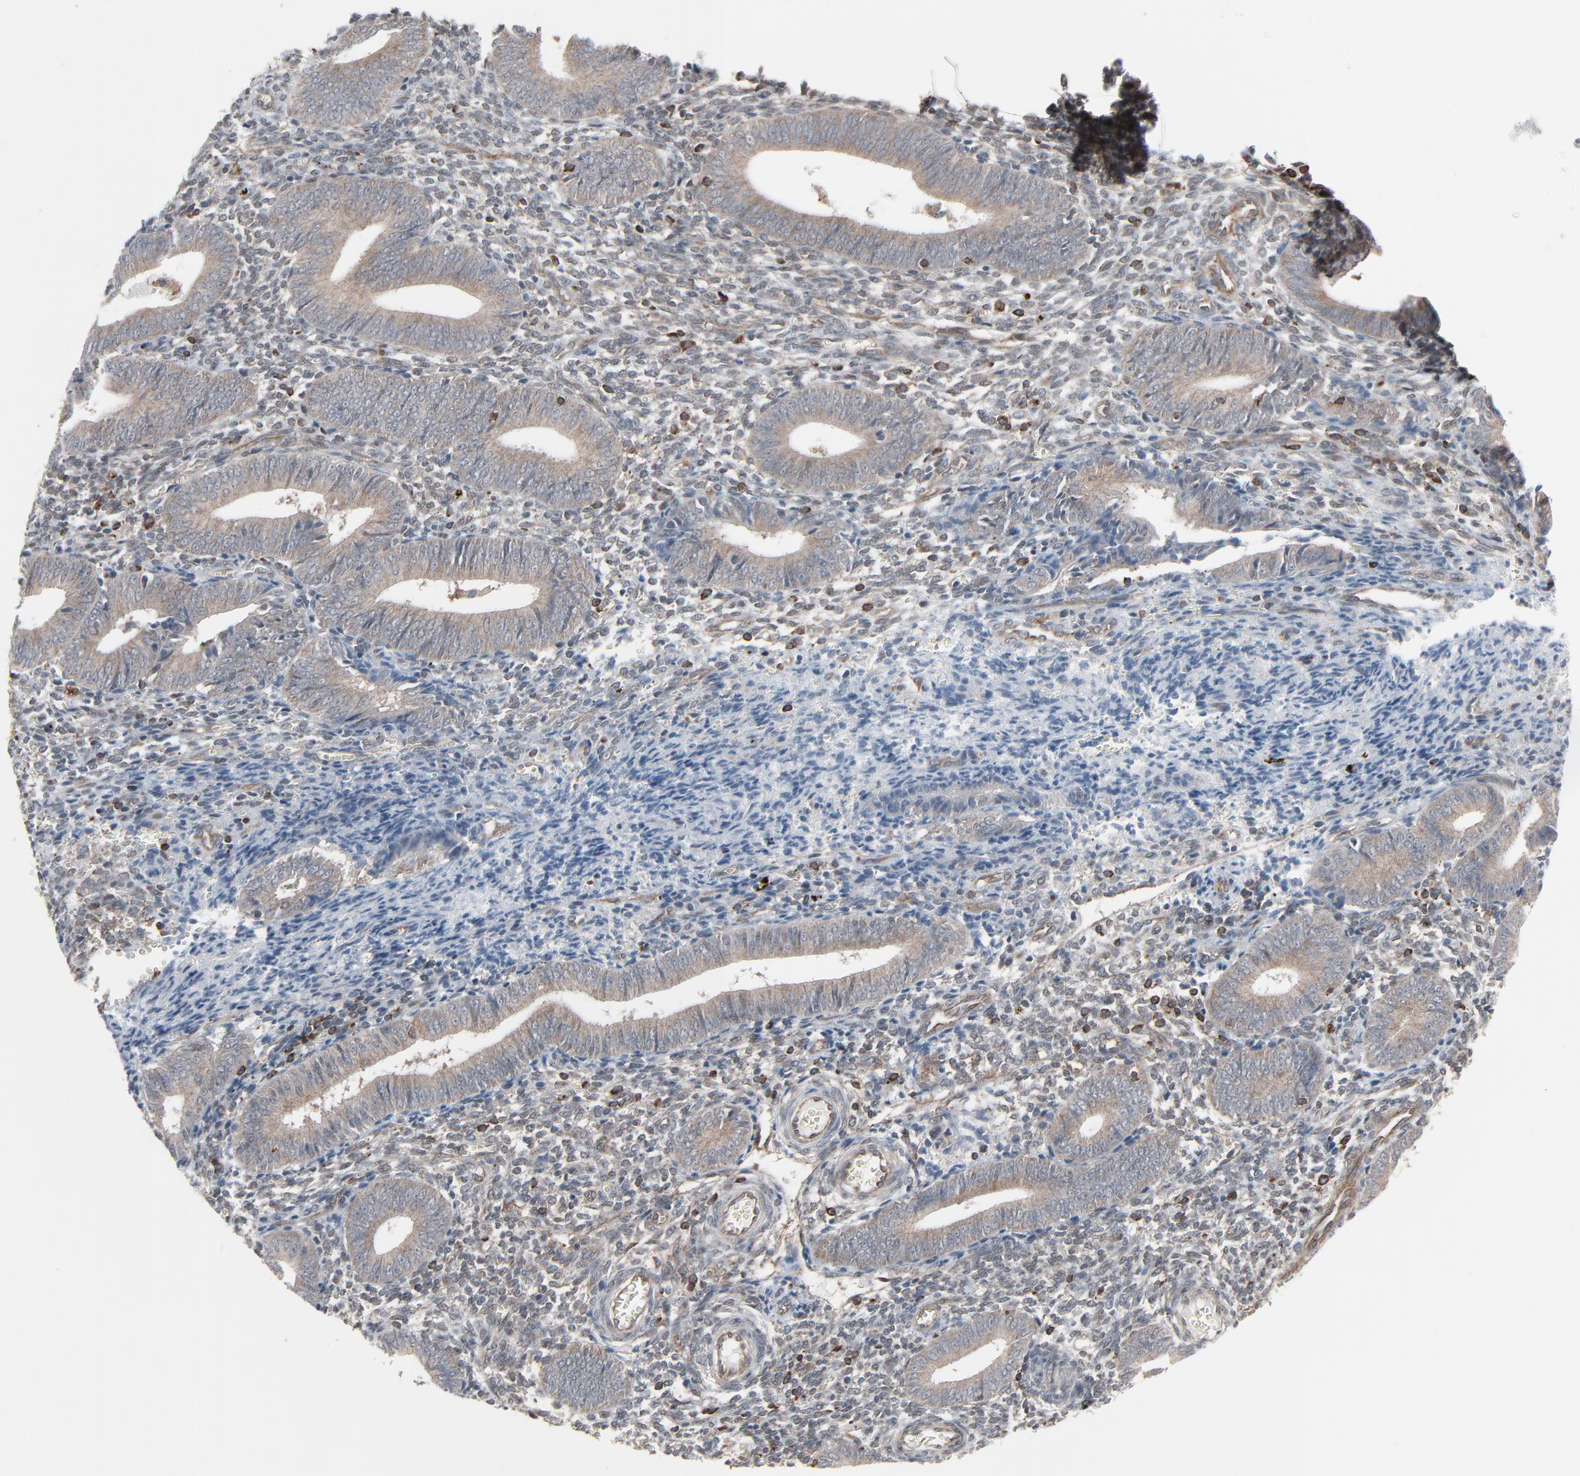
{"staining": {"intensity": "moderate", "quantity": "25%-75%", "location": "cytoplasmic/membranous"}, "tissue": "endometrium", "cell_type": "Cells in endometrial stroma", "image_type": "normal", "snomed": [{"axis": "morphology", "description": "Normal tissue, NOS"}, {"axis": "topography", "description": "Uterus"}, {"axis": "topography", "description": "Endometrium"}], "caption": "An image of human endometrium stained for a protein demonstrates moderate cytoplasmic/membranous brown staining in cells in endometrial stroma. Using DAB (3,3'-diaminobenzidine) (brown) and hematoxylin (blue) stains, captured at high magnification using brightfield microscopy.", "gene": "OPTN", "patient": {"sex": "female", "age": 33}}